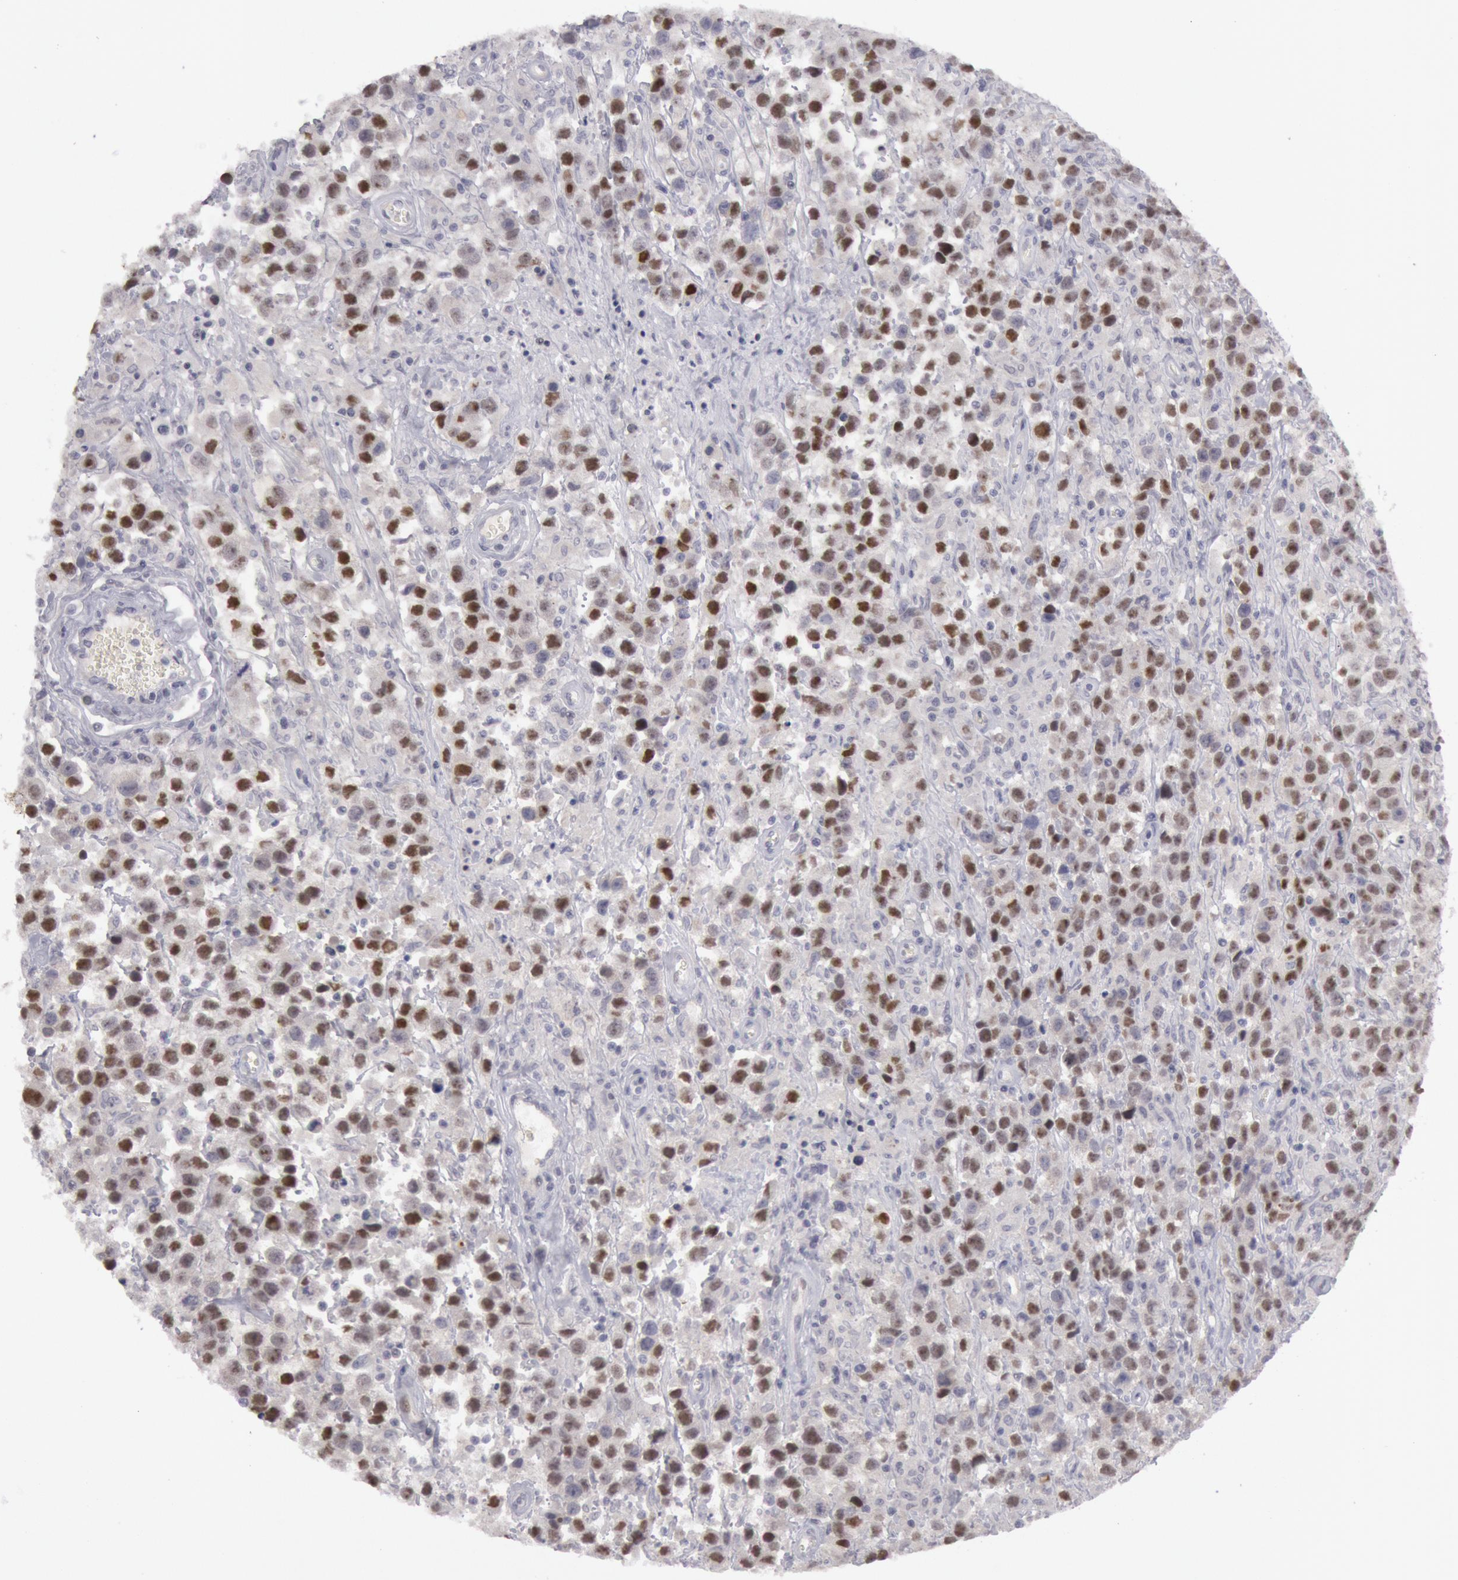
{"staining": {"intensity": "strong", "quantity": "25%-75%", "location": "nuclear"}, "tissue": "testis cancer", "cell_type": "Tumor cells", "image_type": "cancer", "snomed": [{"axis": "morphology", "description": "Seminoma, NOS"}, {"axis": "topography", "description": "Testis"}], "caption": "Testis cancer tissue demonstrates strong nuclear positivity in approximately 25%-75% of tumor cells, visualized by immunohistochemistry.", "gene": "JOSD1", "patient": {"sex": "male", "age": 43}}